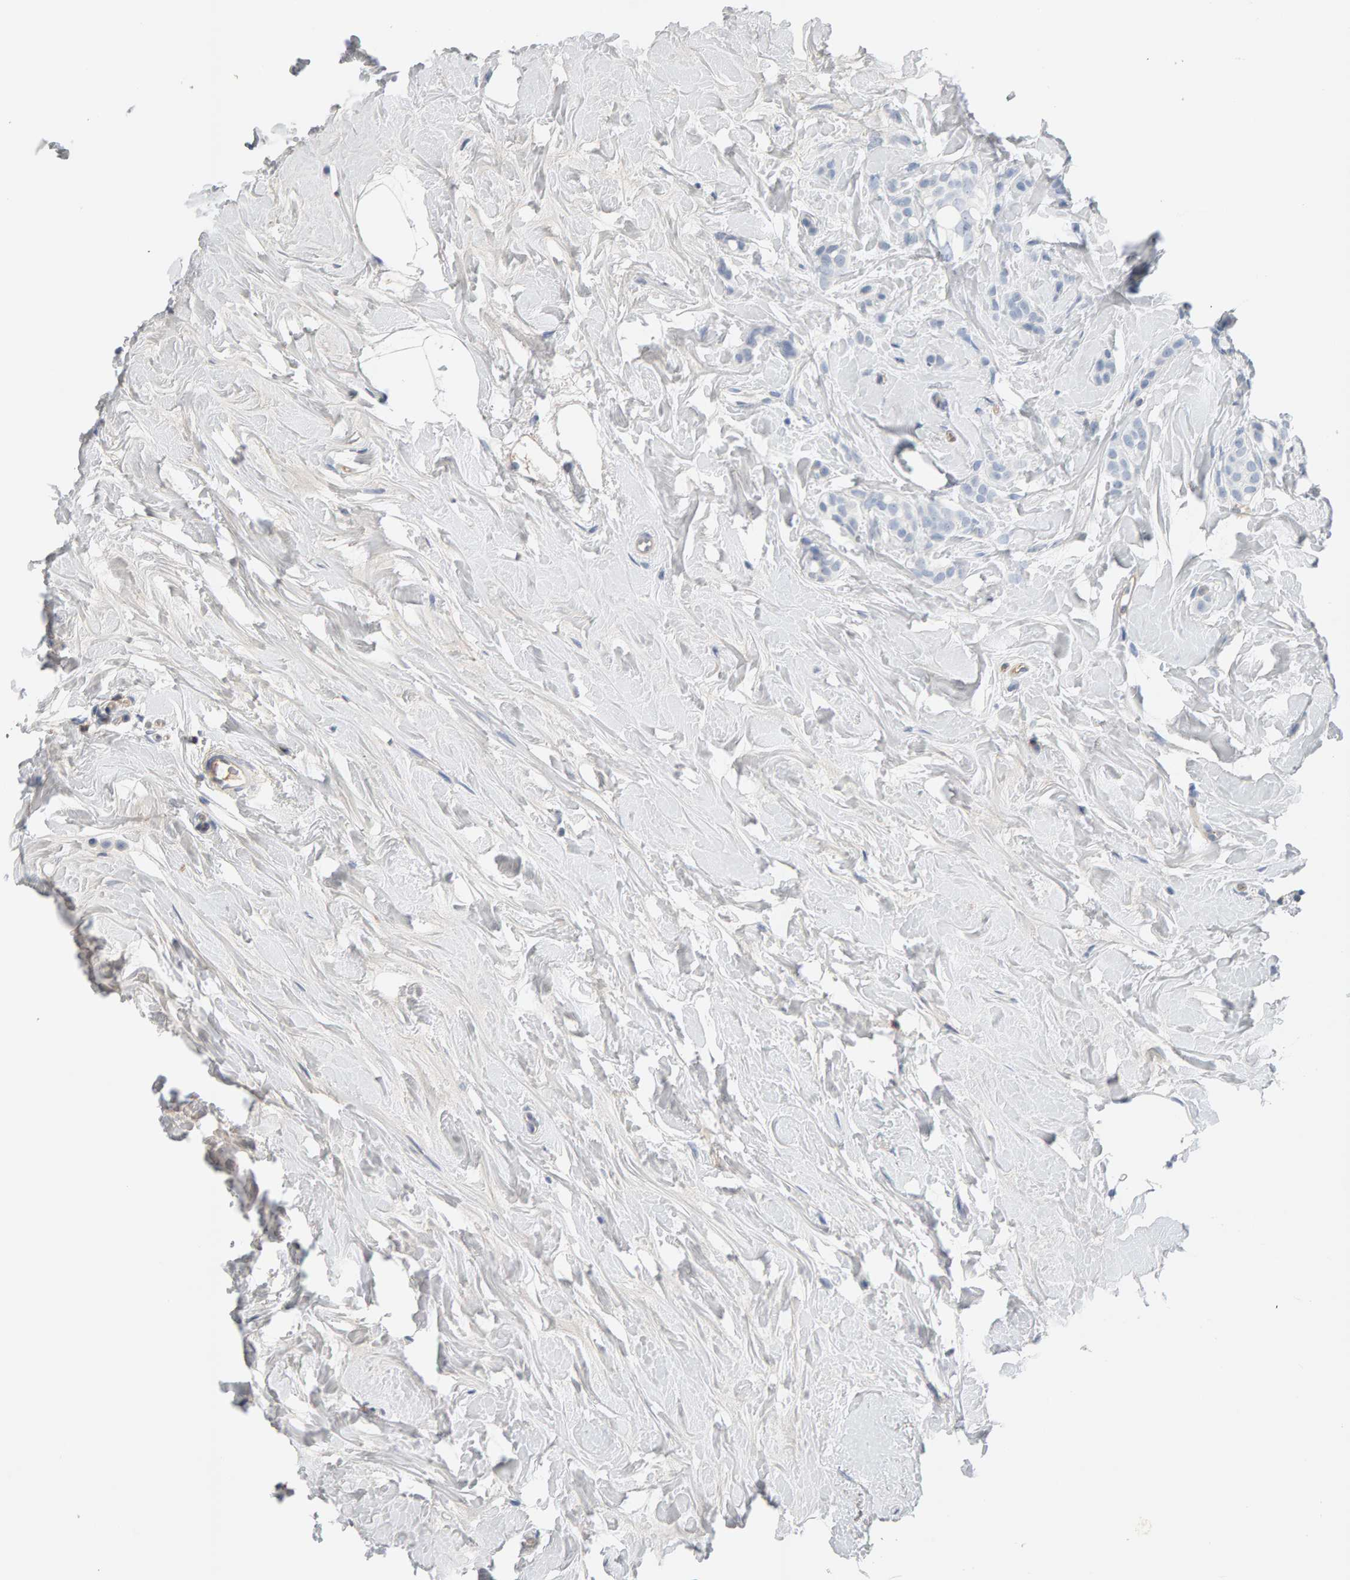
{"staining": {"intensity": "negative", "quantity": "none", "location": "none"}, "tissue": "breast cancer", "cell_type": "Tumor cells", "image_type": "cancer", "snomed": [{"axis": "morphology", "description": "Lobular carcinoma, in situ"}, {"axis": "morphology", "description": "Lobular carcinoma"}, {"axis": "topography", "description": "Breast"}], "caption": "Immunohistochemistry (IHC) of human breast cancer (lobular carcinoma in situ) shows no staining in tumor cells.", "gene": "FYN", "patient": {"sex": "female", "age": 41}}